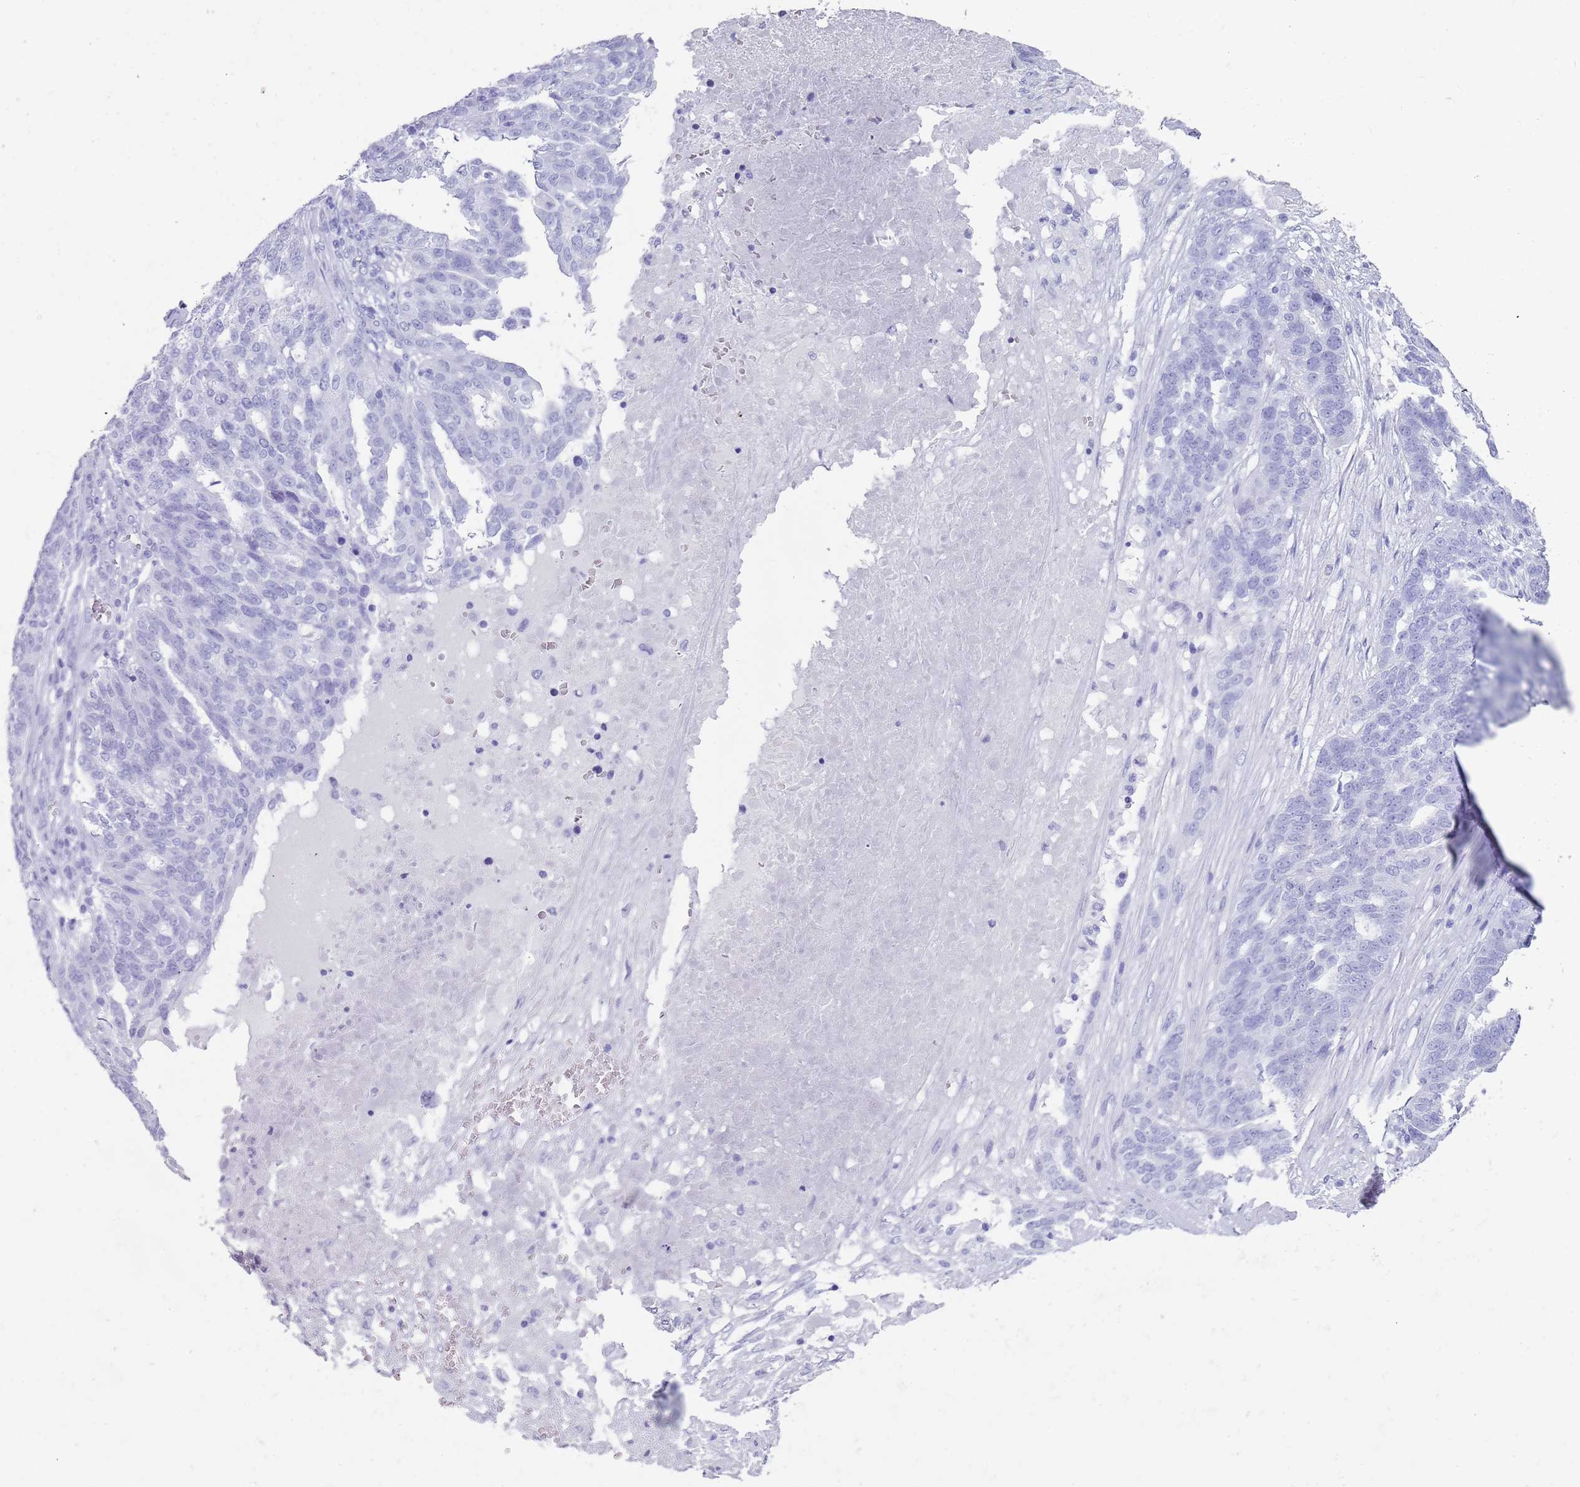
{"staining": {"intensity": "negative", "quantity": "none", "location": "none"}, "tissue": "ovarian cancer", "cell_type": "Tumor cells", "image_type": "cancer", "snomed": [{"axis": "morphology", "description": "Cystadenocarcinoma, serous, NOS"}, {"axis": "topography", "description": "Ovary"}], "caption": "Immunohistochemistry (IHC) photomicrograph of ovarian cancer (serous cystadenocarcinoma) stained for a protein (brown), which reveals no positivity in tumor cells. Brightfield microscopy of IHC stained with DAB (3,3'-diaminobenzidine) (brown) and hematoxylin (blue), captured at high magnification.", "gene": "MYADML2", "patient": {"sex": "female", "age": 59}}